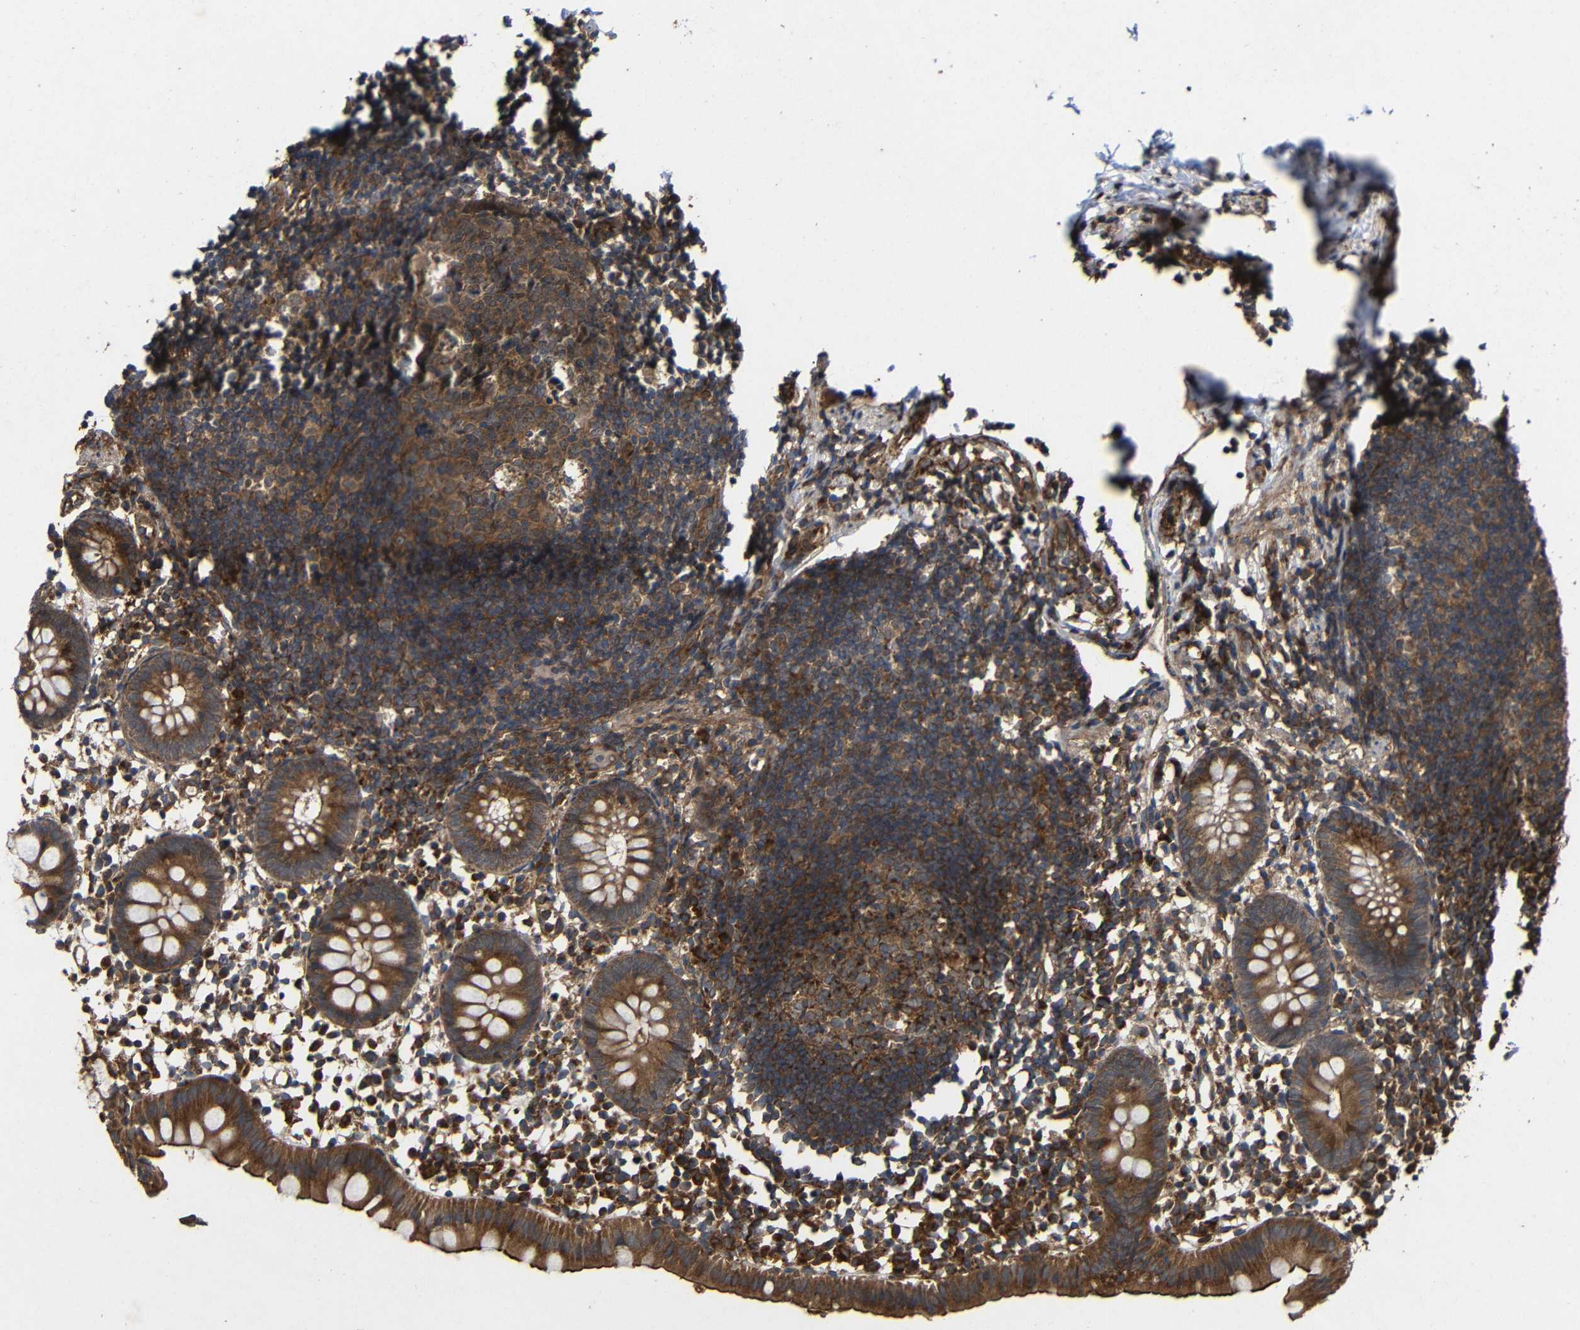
{"staining": {"intensity": "strong", "quantity": ">75%", "location": "cytoplasmic/membranous"}, "tissue": "appendix", "cell_type": "Glandular cells", "image_type": "normal", "snomed": [{"axis": "morphology", "description": "Normal tissue, NOS"}, {"axis": "topography", "description": "Appendix"}], "caption": "Appendix stained with a brown dye exhibits strong cytoplasmic/membranous positive expression in about >75% of glandular cells.", "gene": "EIF2S1", "patient": {"sex": "female", "age": 20}}